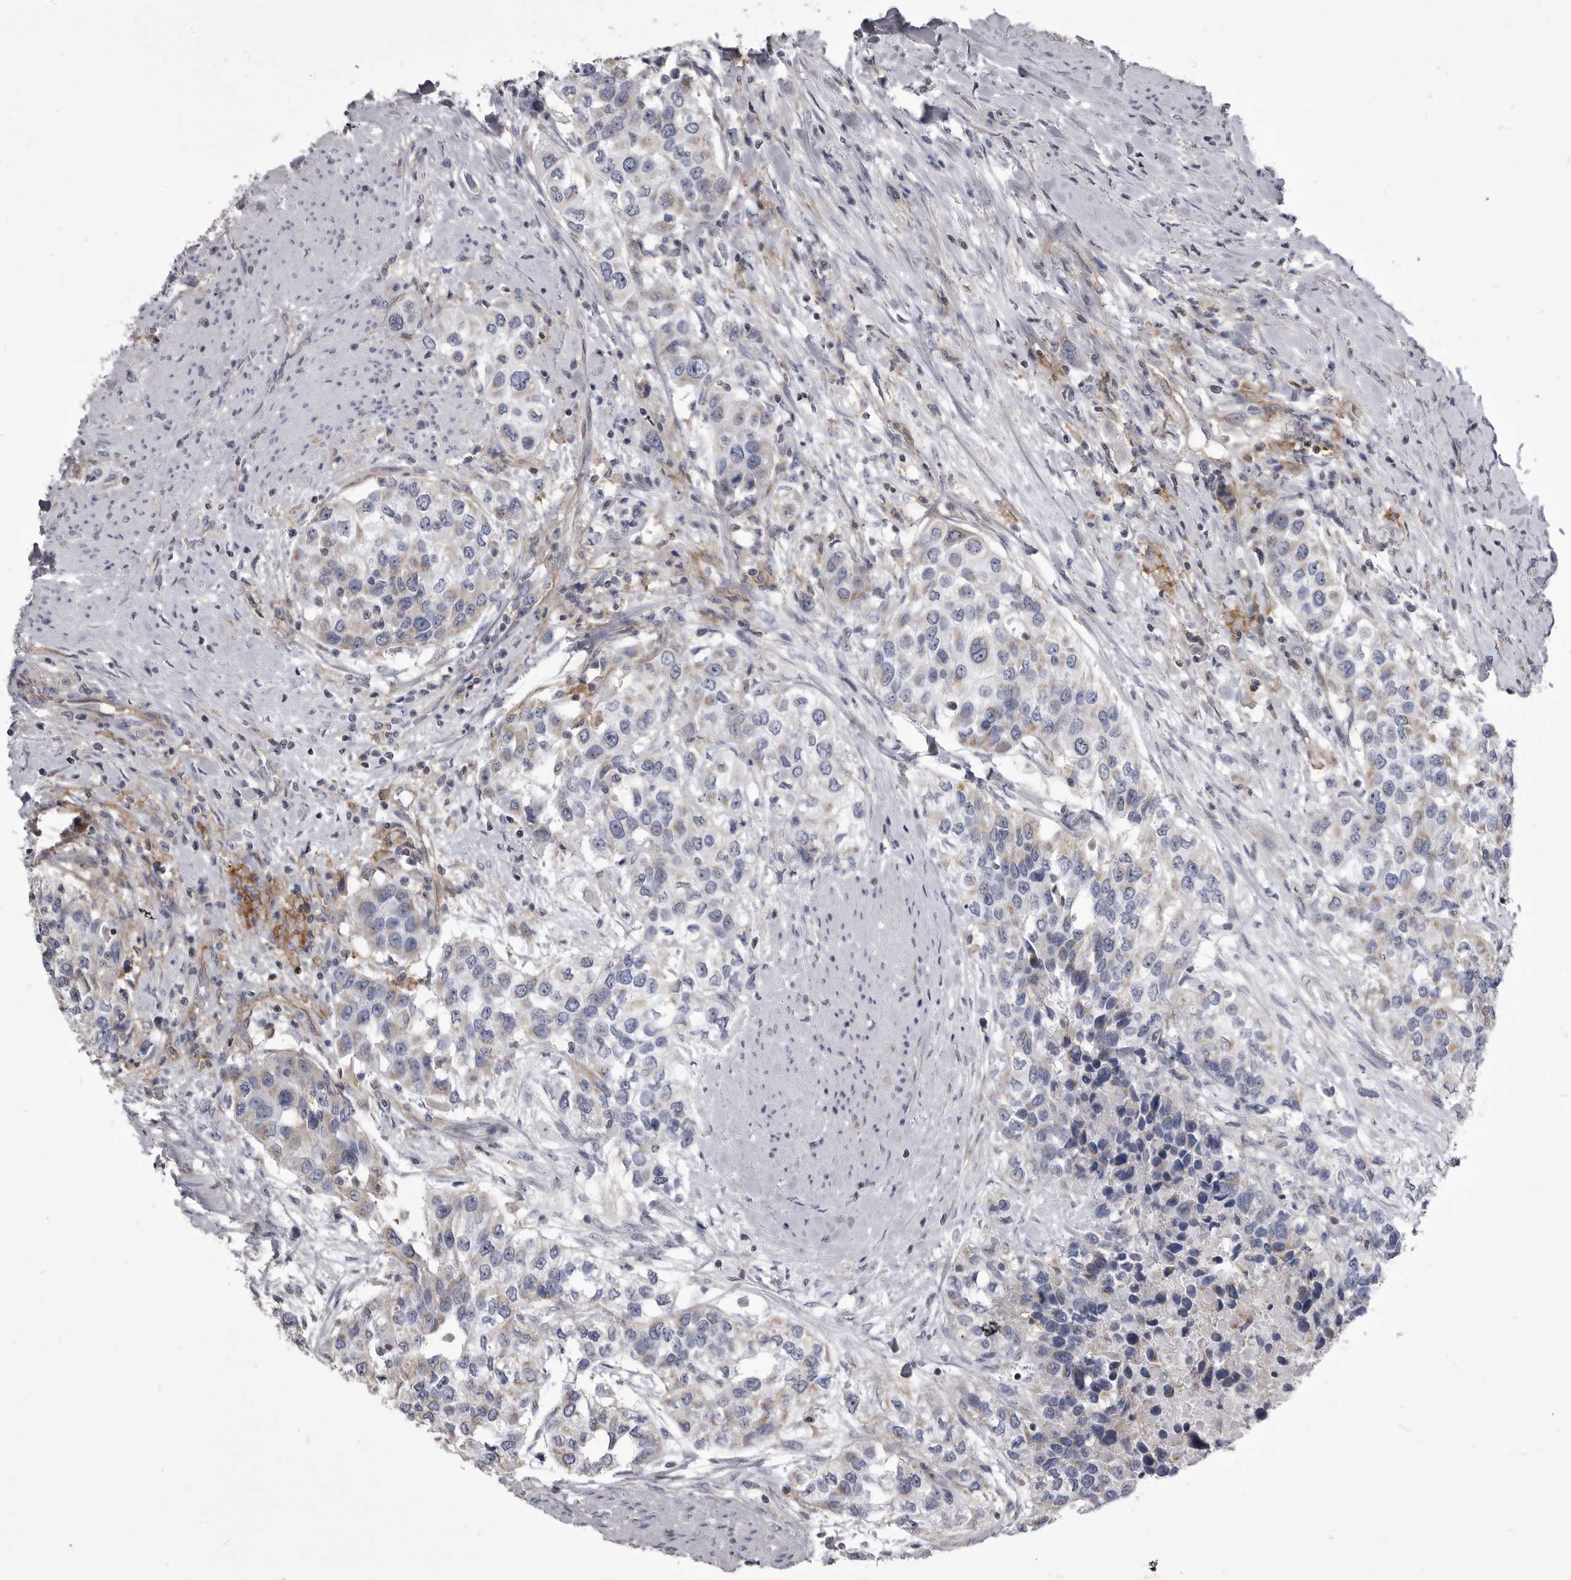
{"staining": {"intensity": "negative", "quantity": "none", "location": "none"}, "tissue": "urothelial cancer", "cell_type": "Tumor cells", "image_type": "cancer", "snomed": [{"axis": "morphology", "description": "Urothelial carcinoma, High grade"}, {"axis": "topography", "description": "Urinary bladder"}], "caption": "An immunohistochemistry (IHC) image of high-grade urothelial carcinoma is shown. There is no staining in tumor cells of high-grade urothelial carcinoma.", "gene": "OPLAH", "patient": {"sex": "female", "age": 80}}